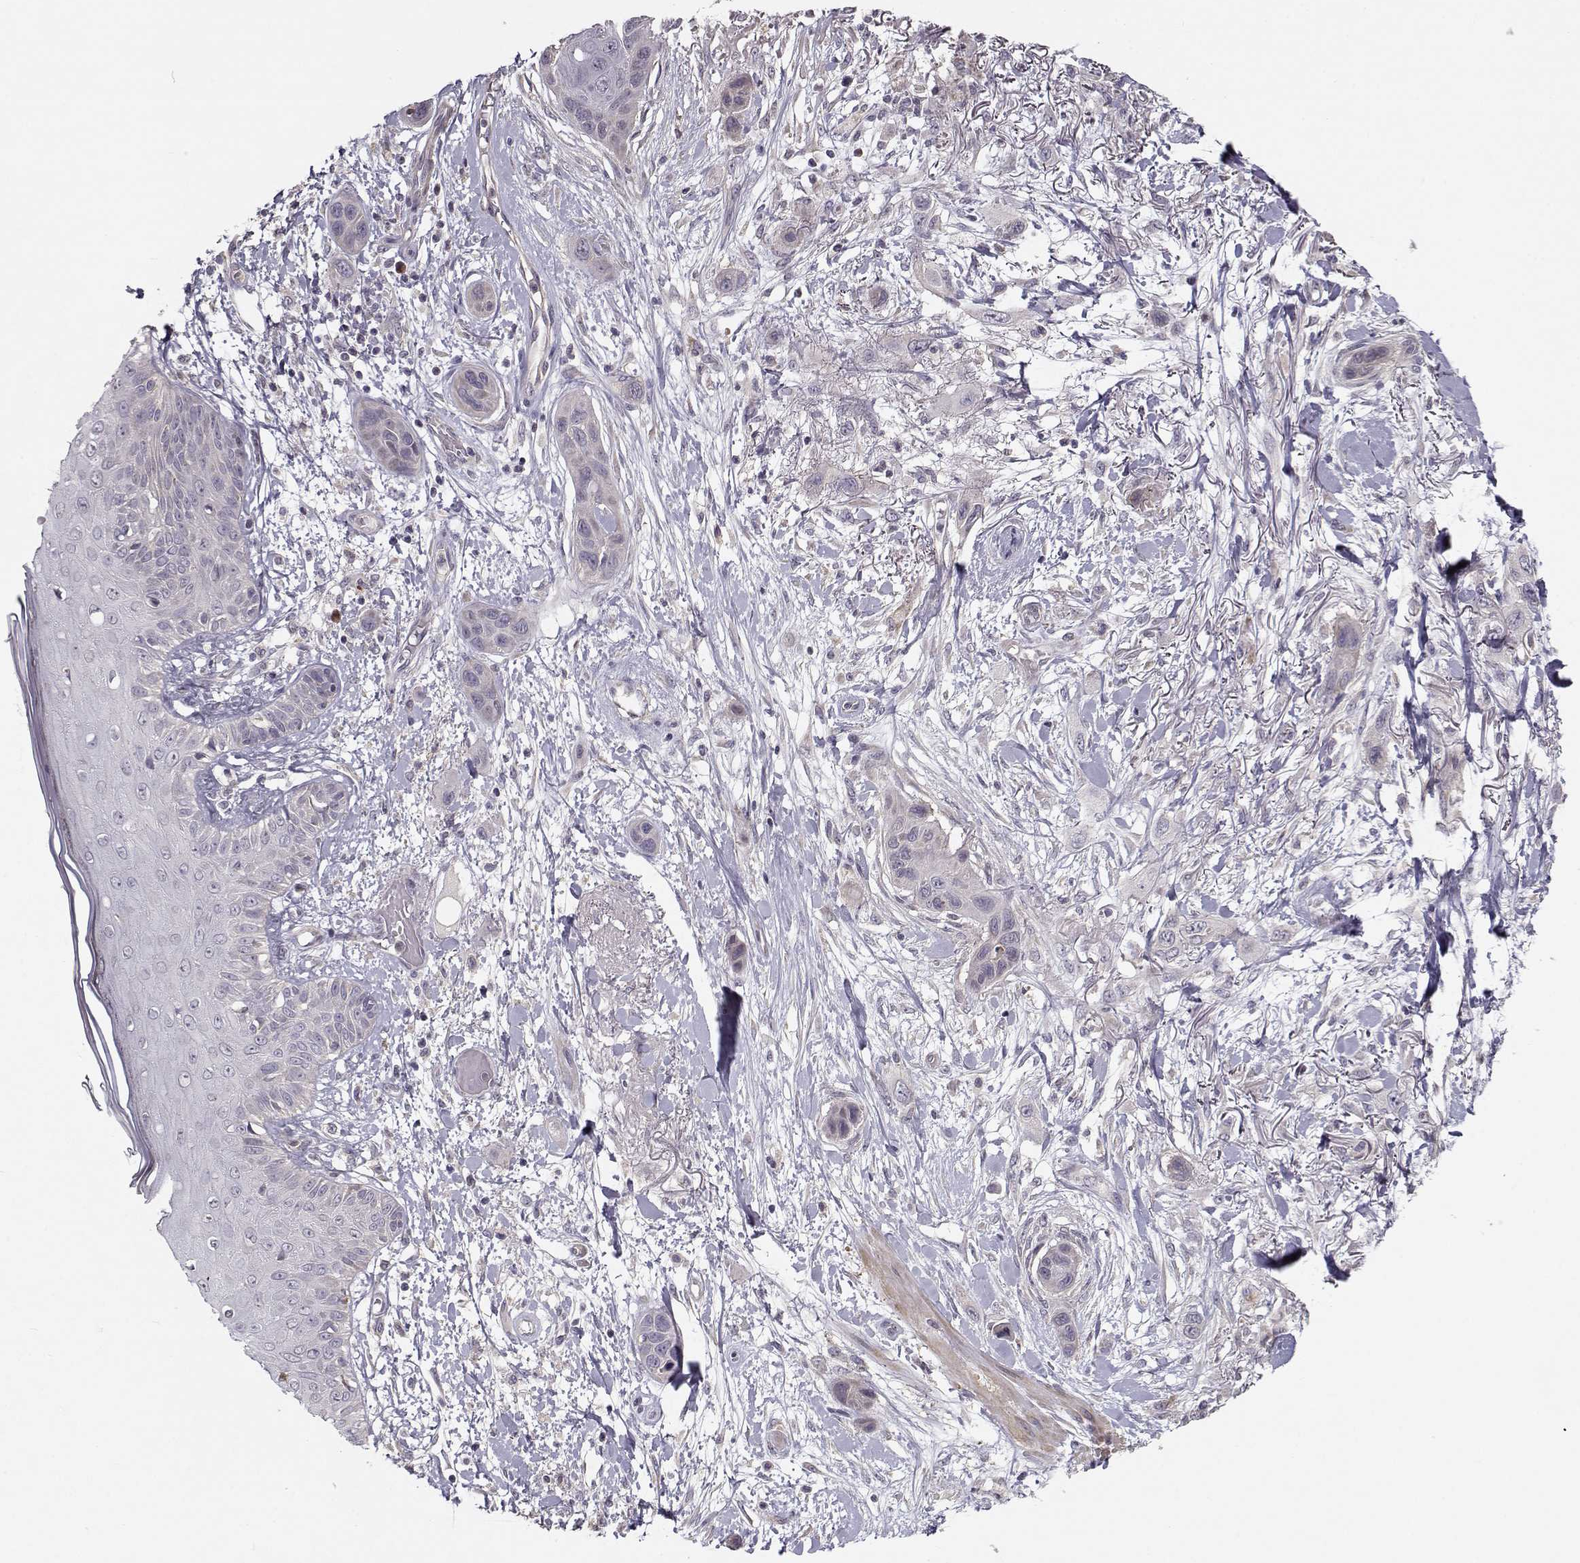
{"staining": {"intensity": "negative", "quantity": "none", "location": "none"}, "tissue": "skin cancer", "cell_type": "Tumor cells", "image_type": "cancer", "snomed": [{"axis": "morphology", "description": "Squamous cell carcinoma, NOS"}, {"axis": "topography", "description": "Skin"}], "caption": "Human skin cancer (squamous cell carcinoma) stained for a protein using immunohistochemistry (IHC) displays no staining in tumor cells.", "gene": "ENTPD8", "patient": {"sex": "male", "age": 79}}